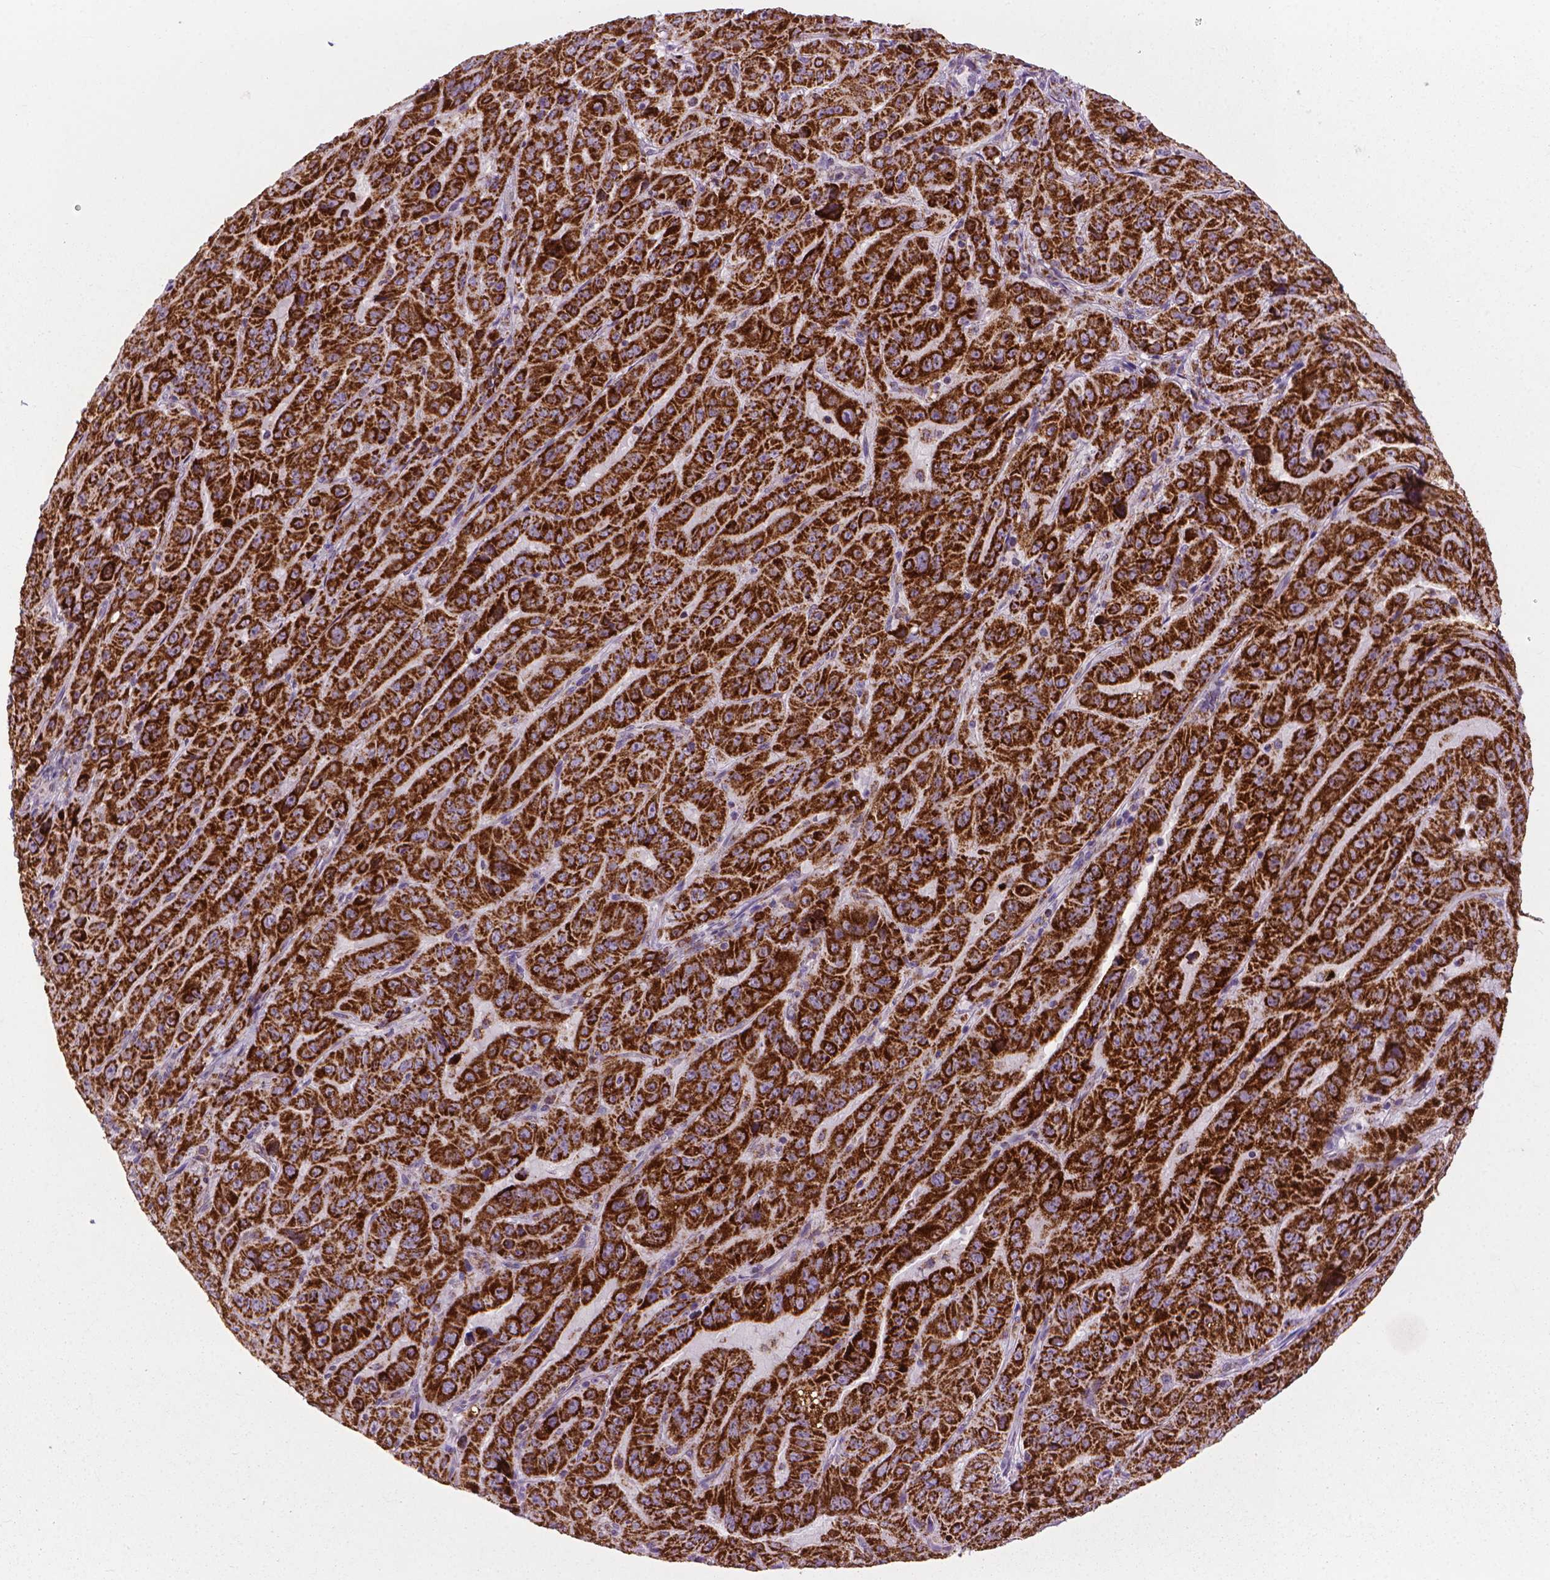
{"staining": {"intensity": "strong", "quantity": ">75%", "location": "cytoplasmic/membranous"}, "tissue": "pancreatic cancer", "cell_type": "Tumor cells", "image_type": "cancer", "snomed": [{"axis": "morphology", "description": "Adenocarcinoma, NOS"}, {"axis": "topography", "description": "Pancreas"}], "caption": "This is an image of immunohistochemistry (IHC) staining of pancreatic adenocarcinoma, which shows strong expression in the cytoplasmic/membranous of tumor cells.", "gene": "VDAC1", "patient": {"sex": "male", "age": 63}}